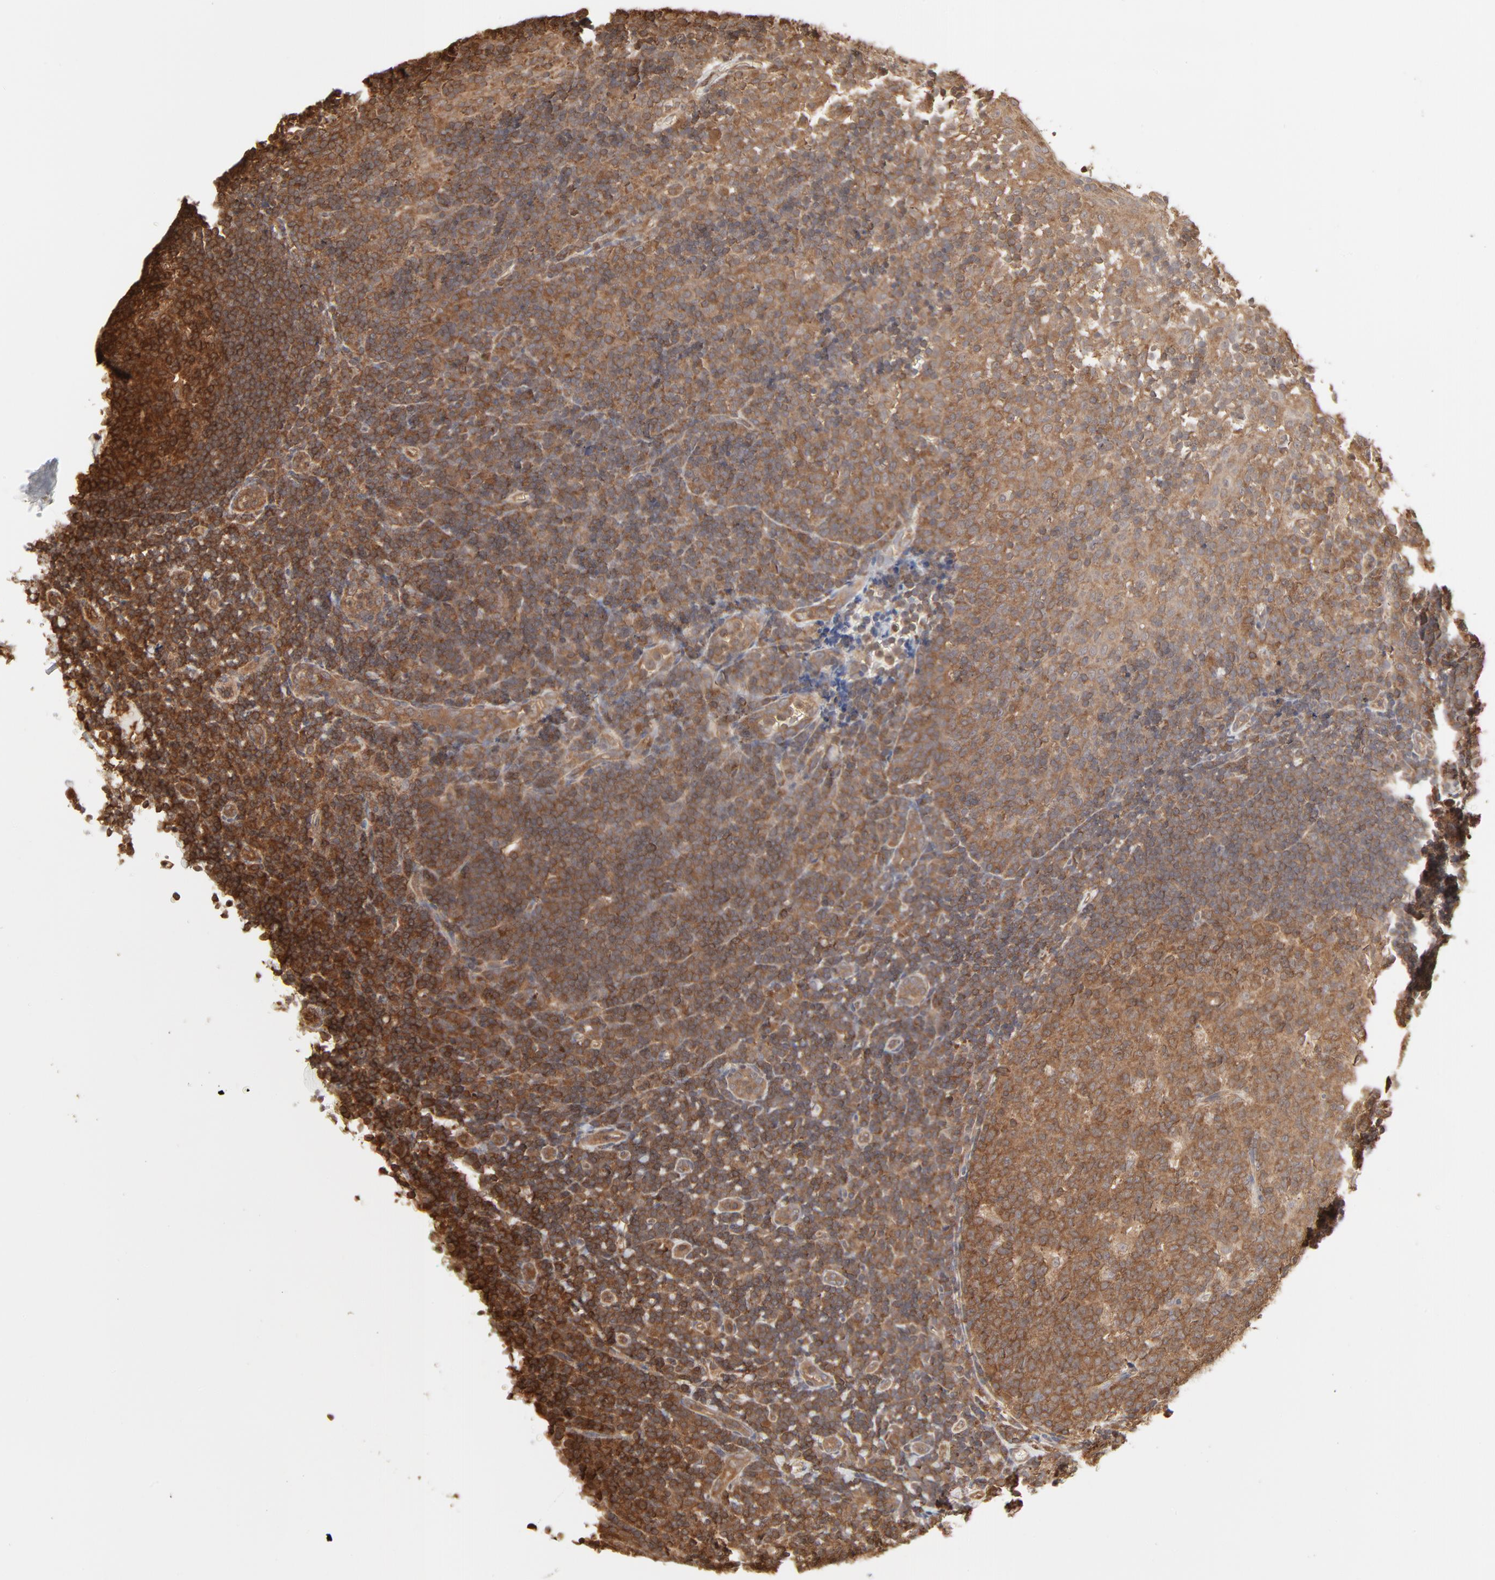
{"staining": {"intensity": "moderate", "quantity": ">75%", "location": "cytoplasmic/membranous"}, "tissue": "tonsil", "cell_type": "Germinal center cells", "image_type": "normal", "snomed": [{"axis": "morphology", "description": "Normal tissue, NOS"}, {"axis": "topography", "description": "Tonsil"}], "caption": "High-magnification brightfield microscopy of normal tonsil stained with DAB (brown) and counterstained with hematoxylin (blue). germinal center cells exhibit moderate cytoplasmic/membranous staining is identified in approximately>75% of cells. (DAB (3,3'-diaminobenzidine) = brown stain, brightfield microscopy at high magnification).", "gene": "PPP2CA", "patient": {"sex": "female", "age": 40}}